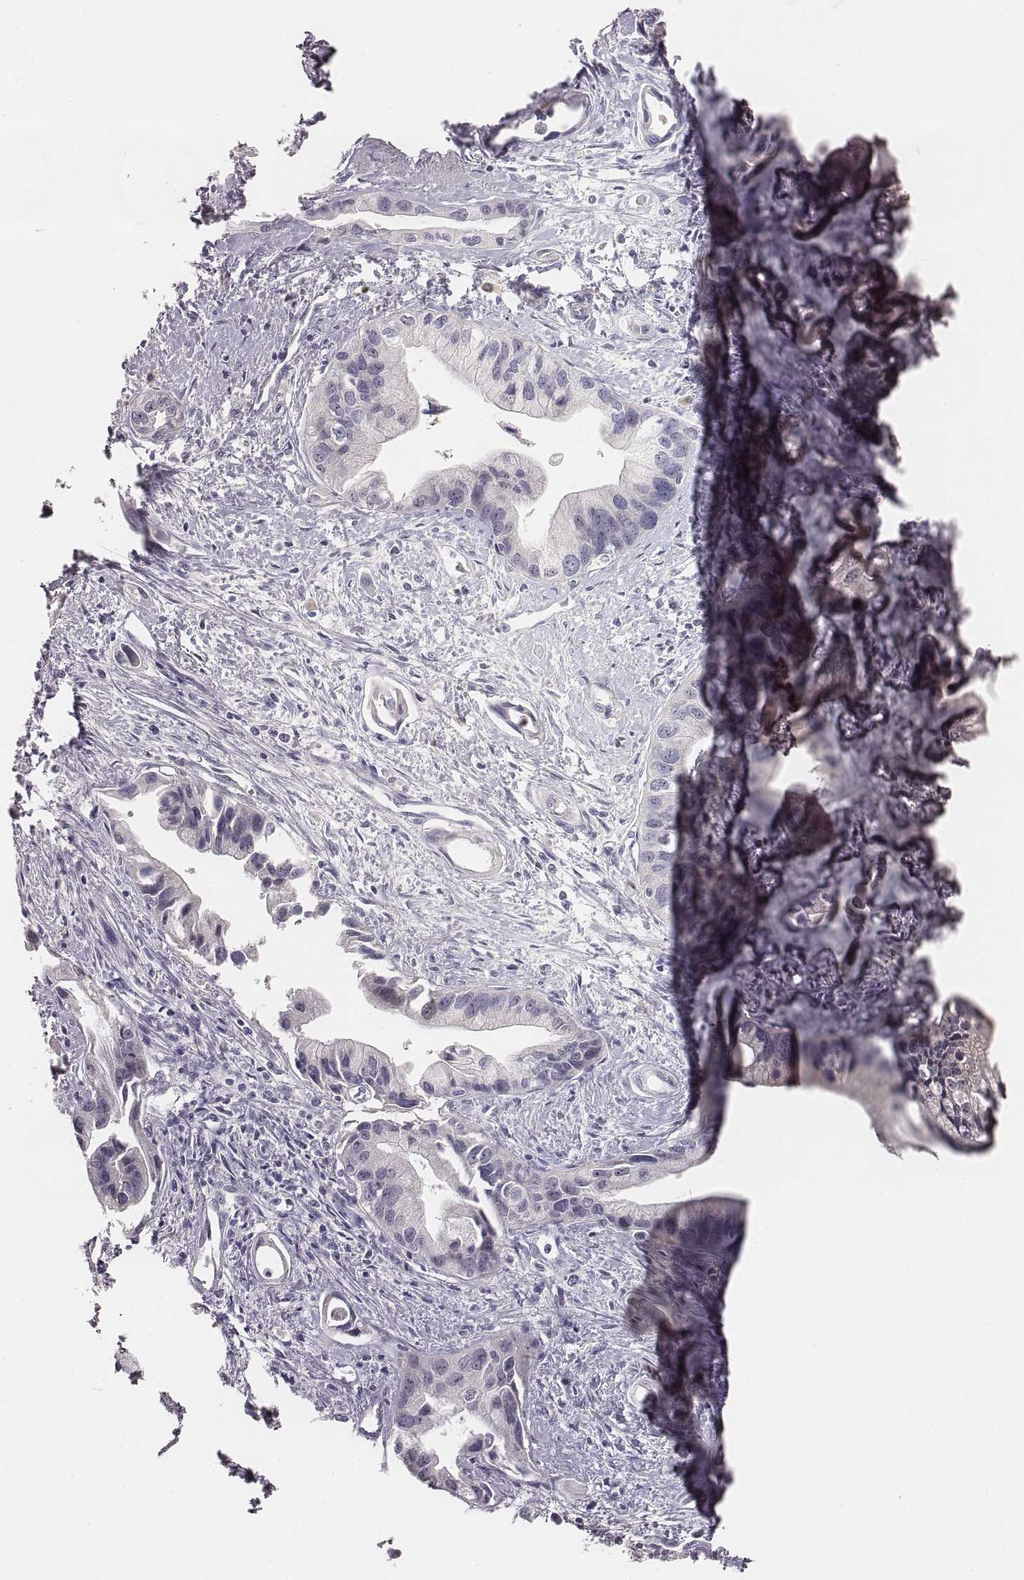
{"staining": {"intensity": "negative", "quantity": "none", "location": "none"}, "tissue": "pancreatic cancer", "cell_type": "Tumor cells", "image_type": "cancer", "snomed": [{"axis": "morphology", "description": "Adenocarcinoma, NOS"}, {"axis": "topography", "description": "Pancreas"}], "caption": "DAB (3,3'-diaminobenzidine) immunohistochemical staining of human adenocarcinoma (pancreatic) exhibits no significant positivity in tumor cells. (Stains: DAB (3,3'-diaminobenzidine) immunohistochemistry with hematoxylin counter stain, Microscopy: brightfield microscopy at high magnification).", "gene": "NIFK", "patient": {"sex": "female", "age": 61}}